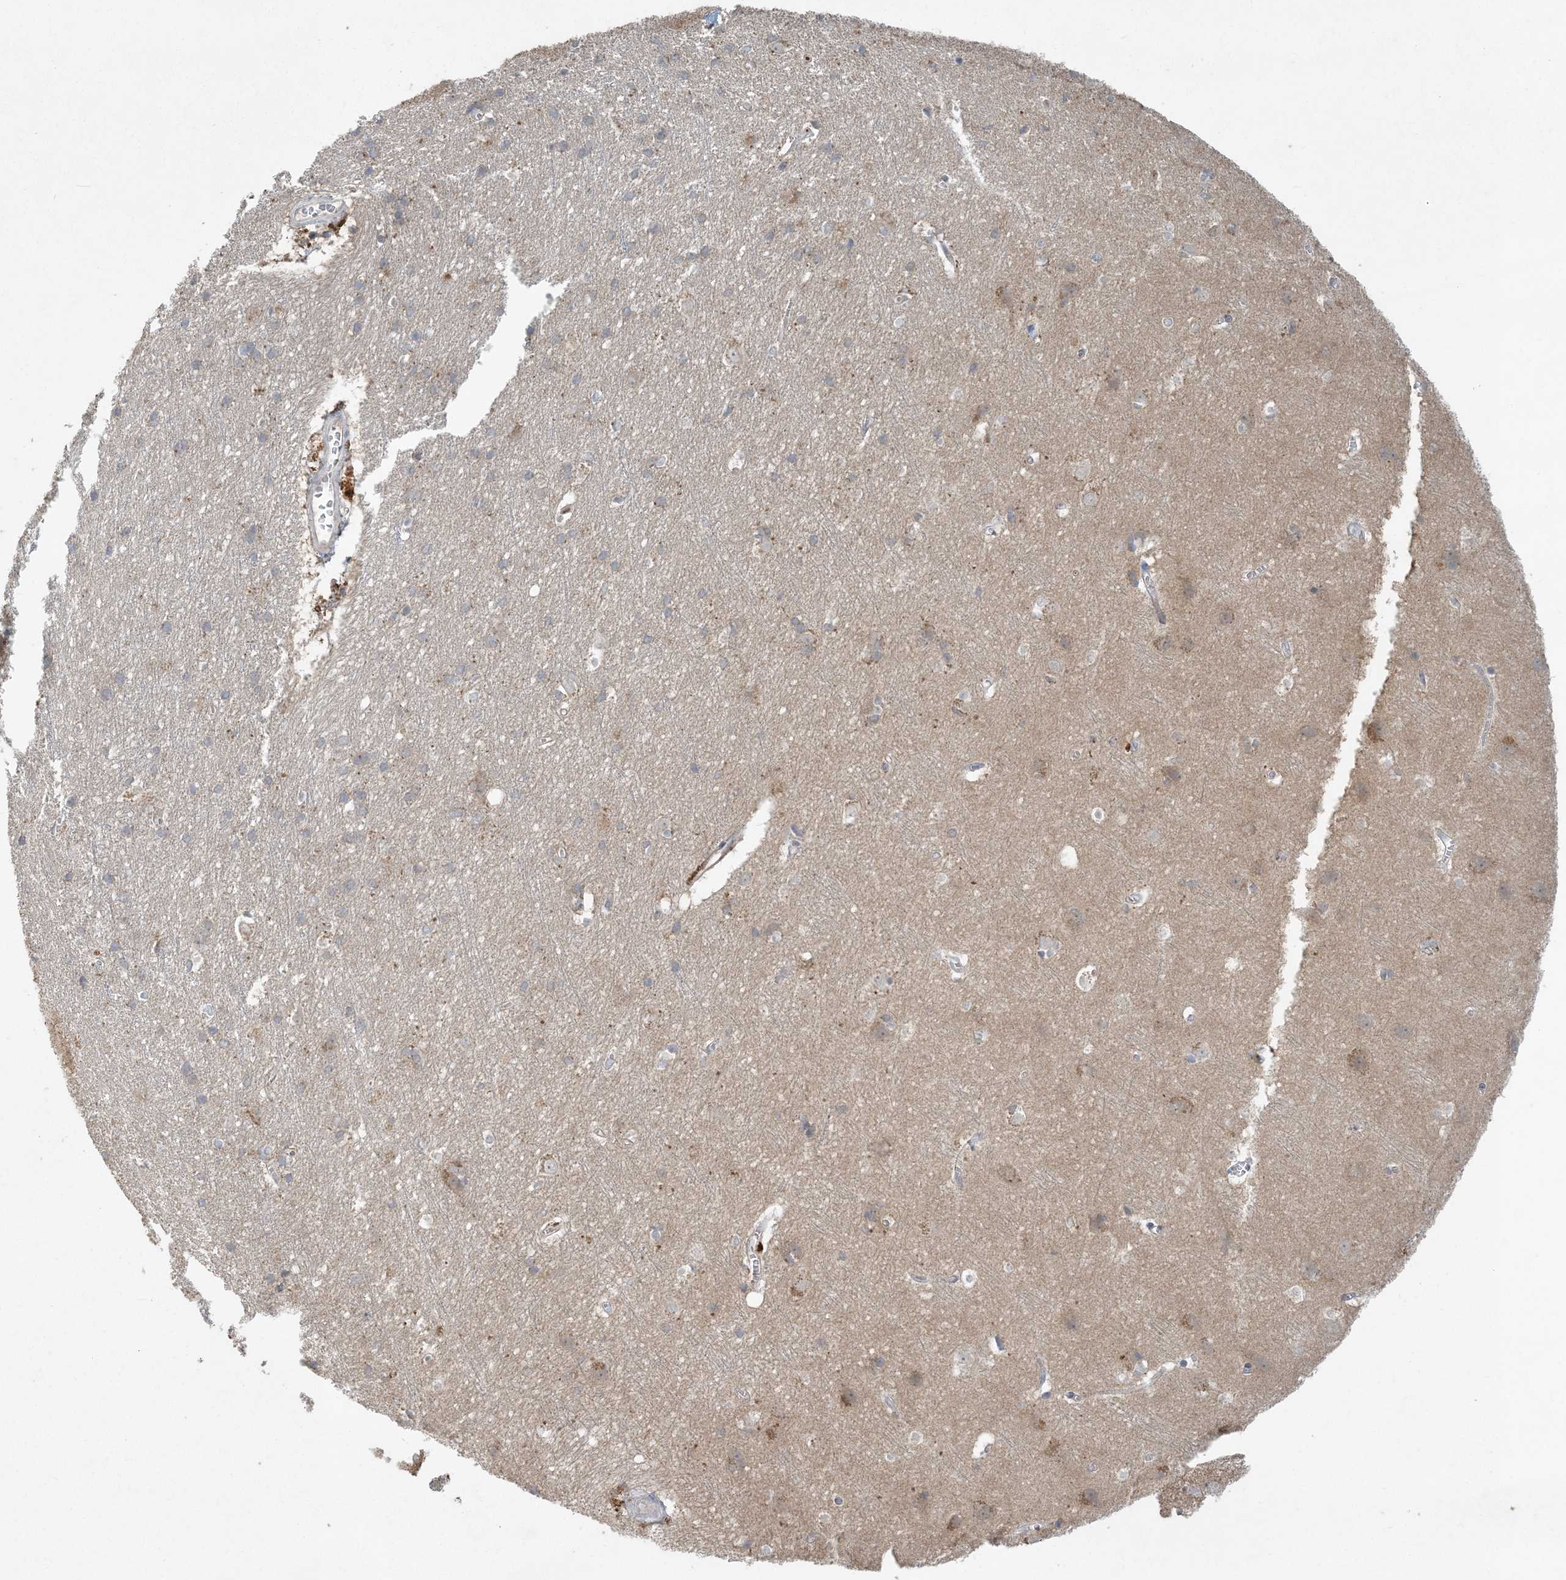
{"staining": {"intensity": "negative", "quantity": "none", "location": "none"}, "tissue": "cerebral cortex", "cell_type": "Endothelial cells", "image_type": "normal", "snomed": [{"axis": "morphology", "description": "Normal tissue, NOS"}, {"axis": "topography", "description": "Cerebral cortex"}], "caption": "This photomicrograph is of benign cerebral cortex stained with immunohistochemistry (IHC) to label a protein in brown with the nuclei are counter-stained blue. There is no positivity in endothelial cells. (Immunohistochemistry (ihc), brightfield microscopy, high magnification).", "gene": "CTDNEP1", "patient": {"sex": "male", "age": 54}}